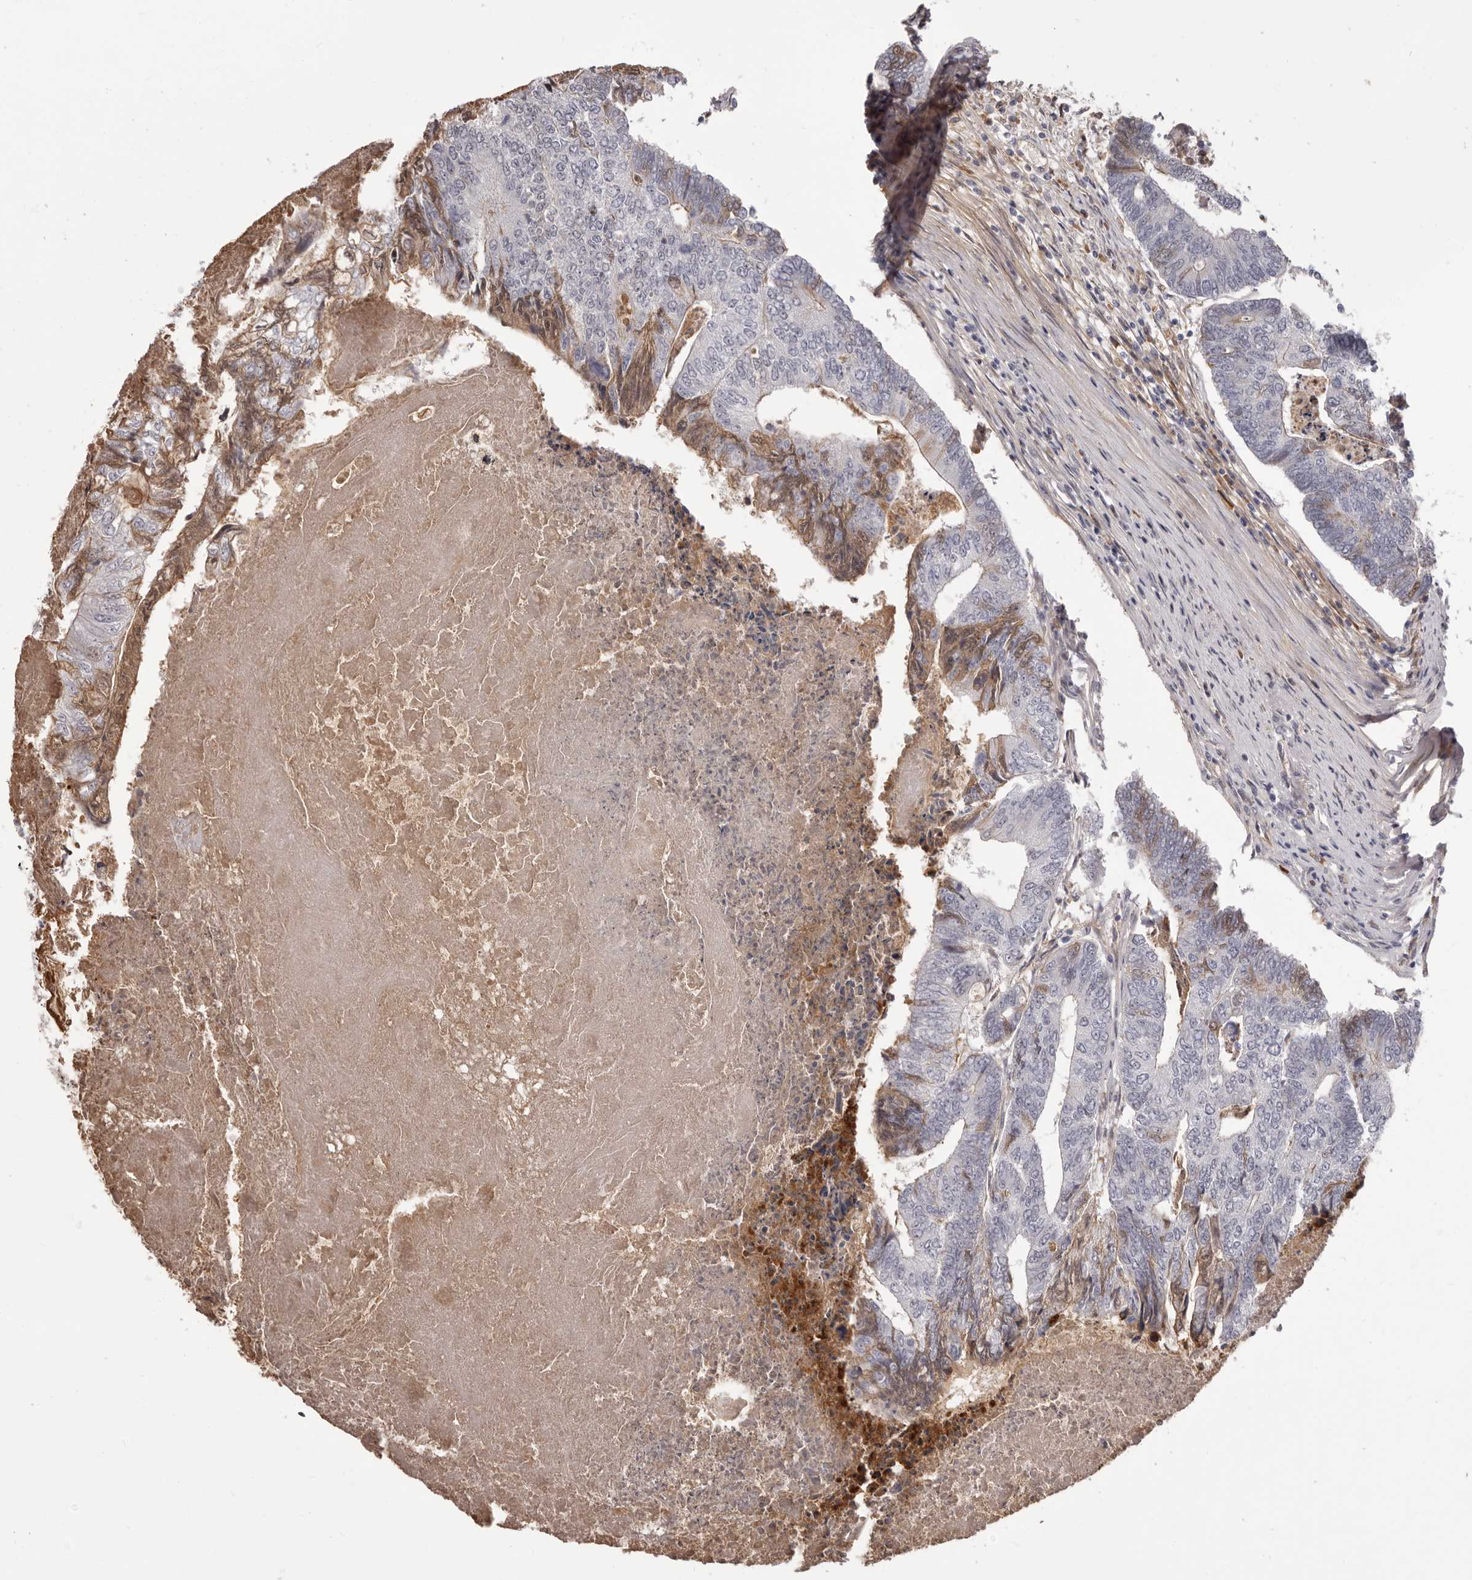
{"staining": {"intensity": "moderate", "quantity": "<25%", "location": "cytoplasmic/membranous"}, "tissue": "colorectal cancer", "cell_type": "Tumor cells", "image_type": "cancer", "snomed": [{"axis": "morphology", "description": "Adenocarcinoma, NOS"}, {"axis": "topography", "description": "Colon"}], "caption": "This photomicrograph demonstrates colorectal adenocarcinoma stained with immunohistochemistry to label a protein in brown. The cytoplasmic/membranous of tumor cells show moderate positivity for the protein. Nuclei are counter-stained blue.", "gene": "OTUD3", "patient": {"sex": "female", "age": 67}}